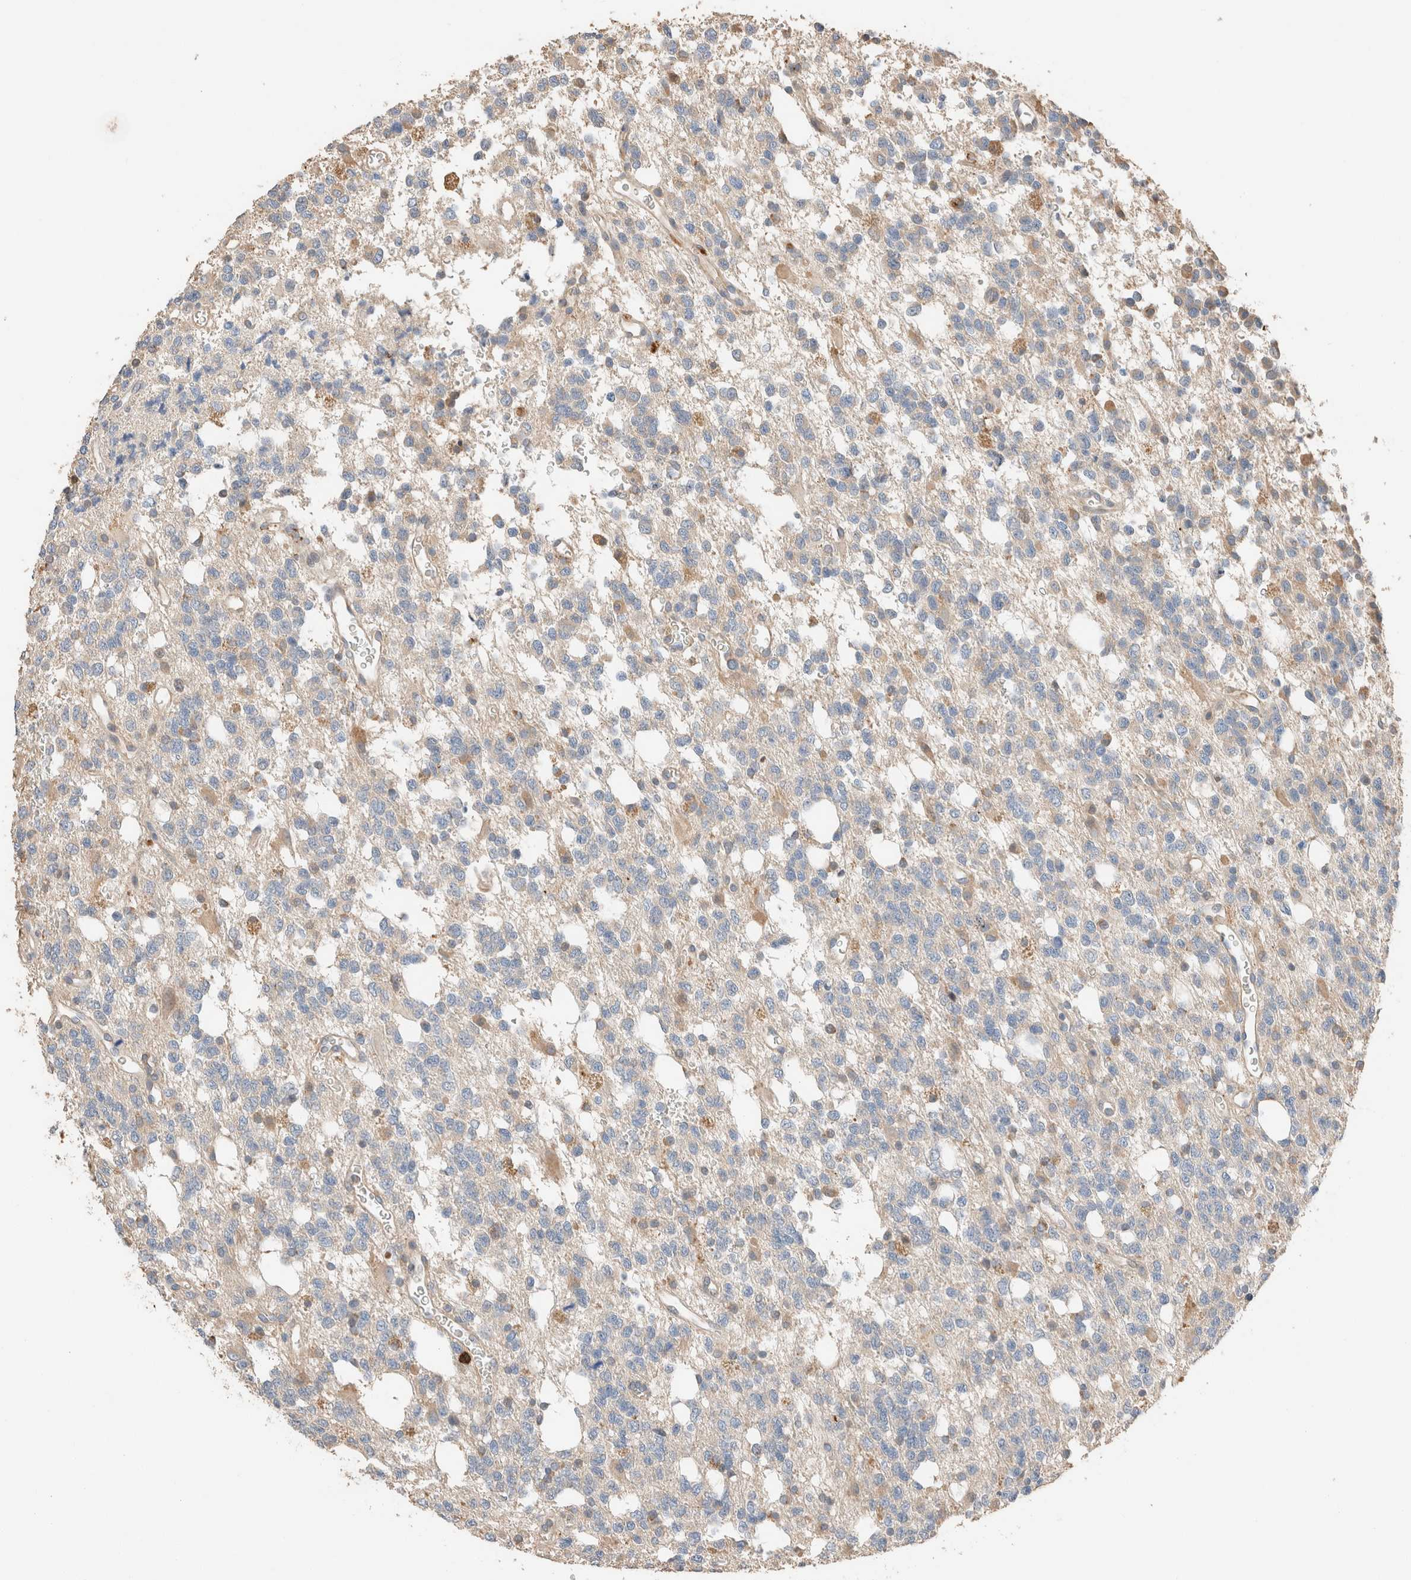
{"staining": {"intensity": "negative", "quantity": "none", "location": "none"}, "tissue": "glioma", "cell_type": "Tumor cells", "image_type": "cancer", "snomed": [{"axis": "morphology", "description": "Glioma, malignant, High grade"}, {"axis": "topography", "description": "Brain"}], "caption": "Immunohistochemical staining of high-grade glioma (malignant) exhibits no significant positivity in tumor cells.", "gene": "TUBD1", "patient": {"sex": "female", "age": 62}}